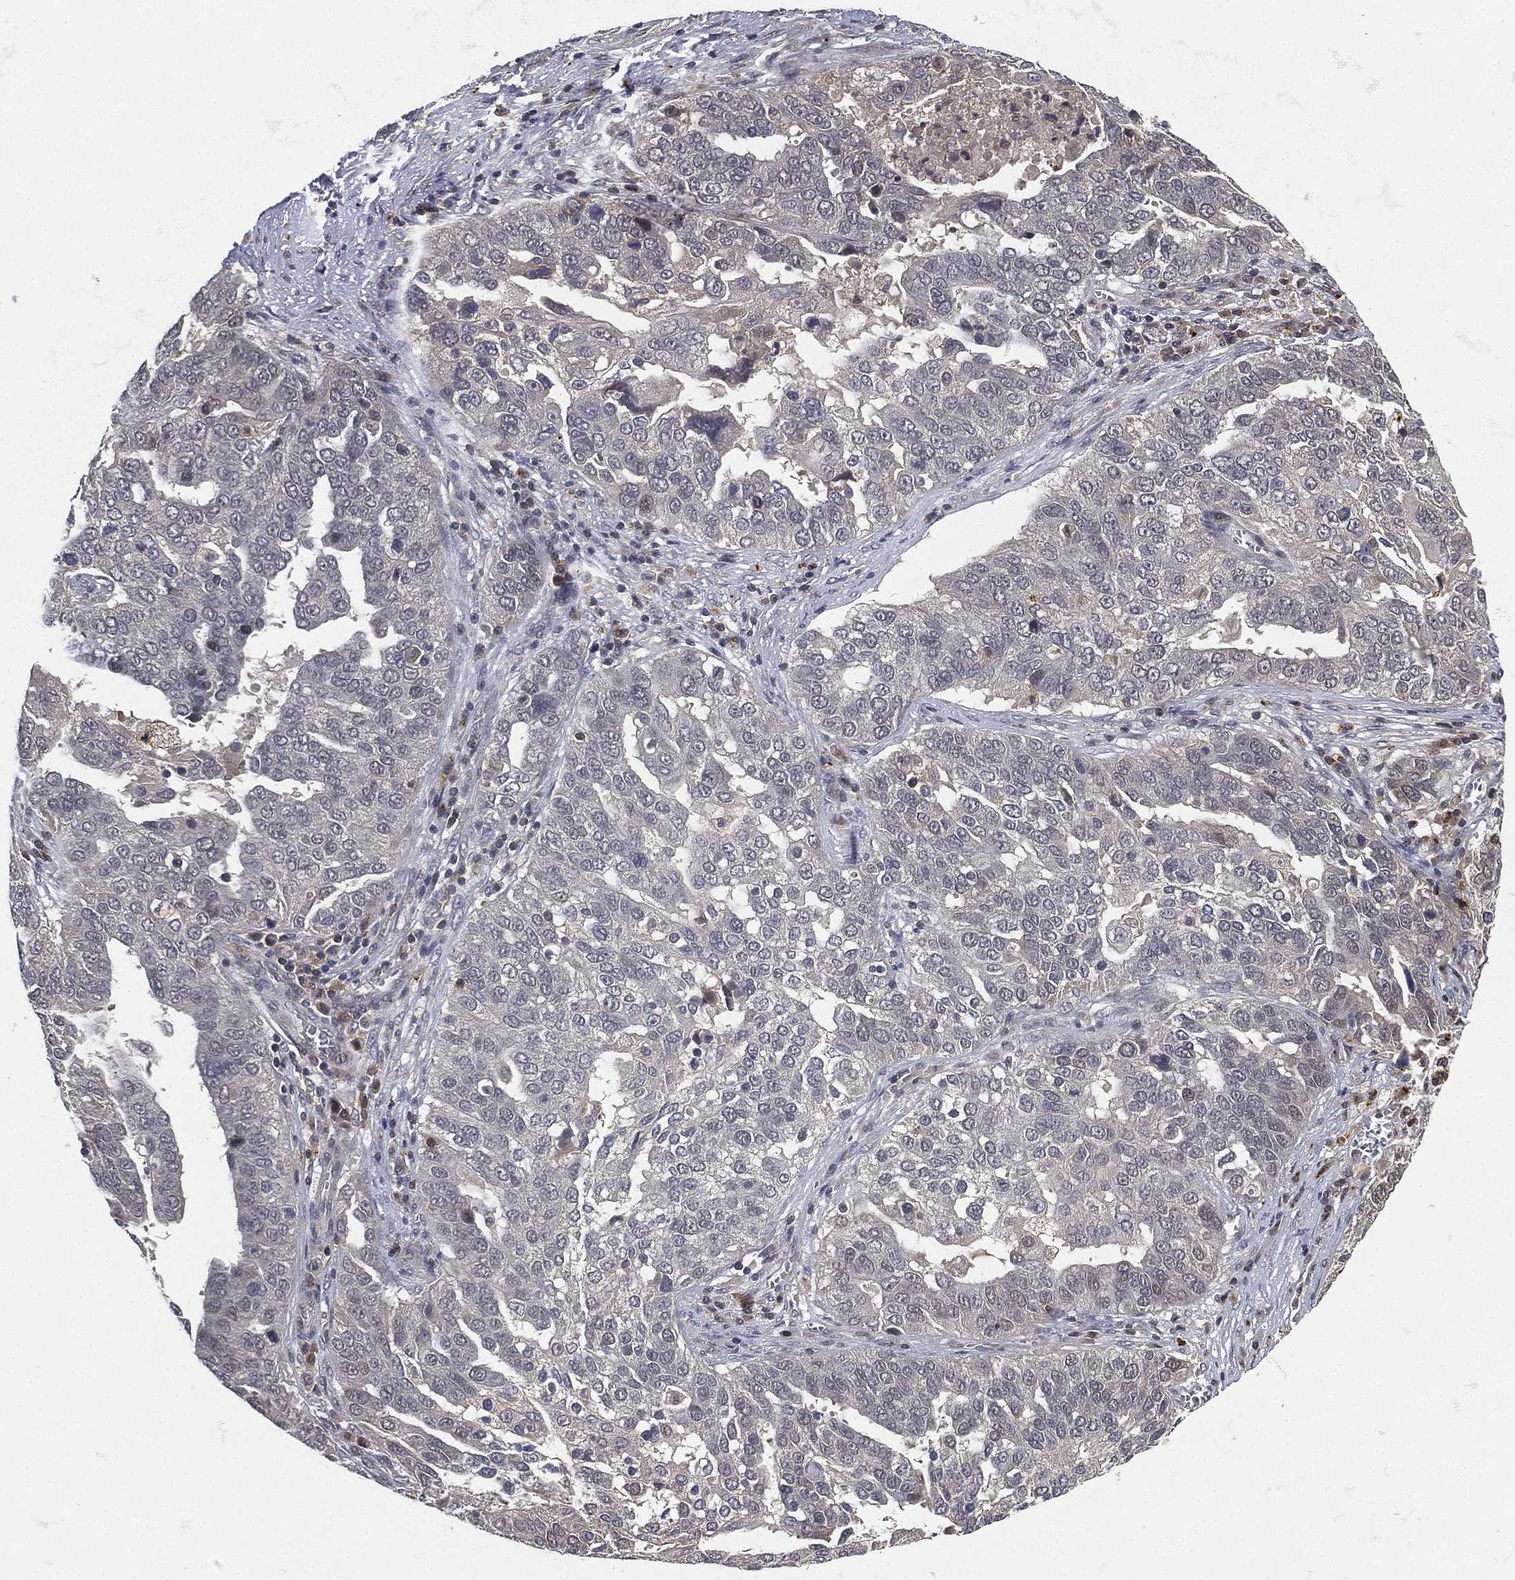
{"staining": {"intensity": "negative", "quantity": "none", "location": "none"}, "tissue": "ovarian cancer", "cell_type": "Tumor cells", "image_type": "cancer", "snomed": [{"axis": "morphology", "description": "Carcinoma, endometroid"}, {"axis": "topography", "description": "Soft tissue"}, {"axis": "topography", "description": "Ovary"}], "caption": "High power microscopy histopathology image of an IHC histopathology image of endometroid carcinoma (ovarian), revealing no significant expression in tumor cells.", "gene": "CFAP251", "patient": {"sex": "female", "age": 52}}